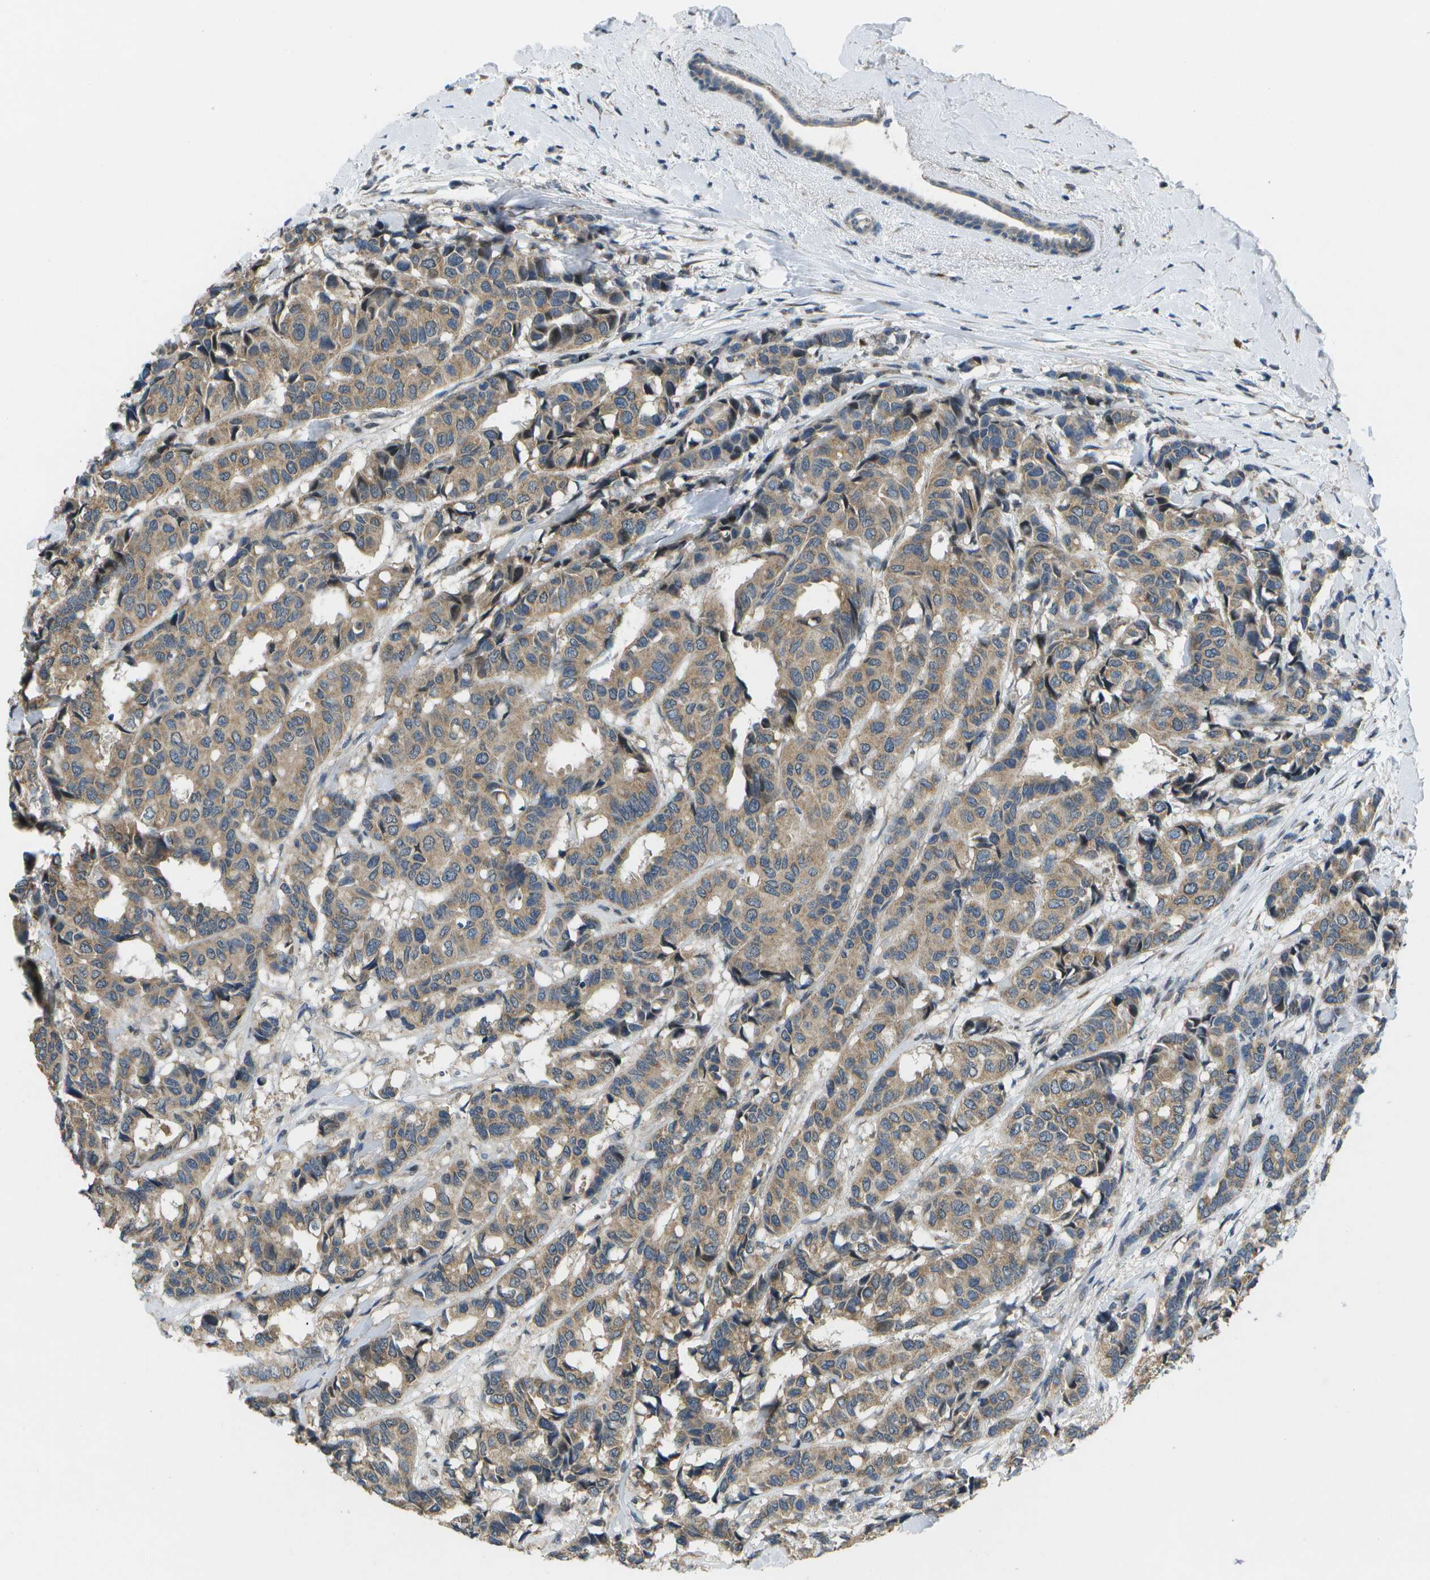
{"staining": {"intensity": "moderate", "quantity": ">75%", "location": "cytoplasmic/membranous"}, "tissue": "breast cancer", "cell_type": "Tumor cells", "image_type": "cancer", "snomed": [{"axis": "morphology", "description": "Duct carcinoma"}, {"axis": "topography", "description": "Breast"}], "caption": "Breast invasive ductal carcinoma stained for a protein demonstrates moderate cytoplasmic/membranous positivity in tumor cells.", "gene": "GALNT15", "patient": {"sex": "female", "age": 87}}